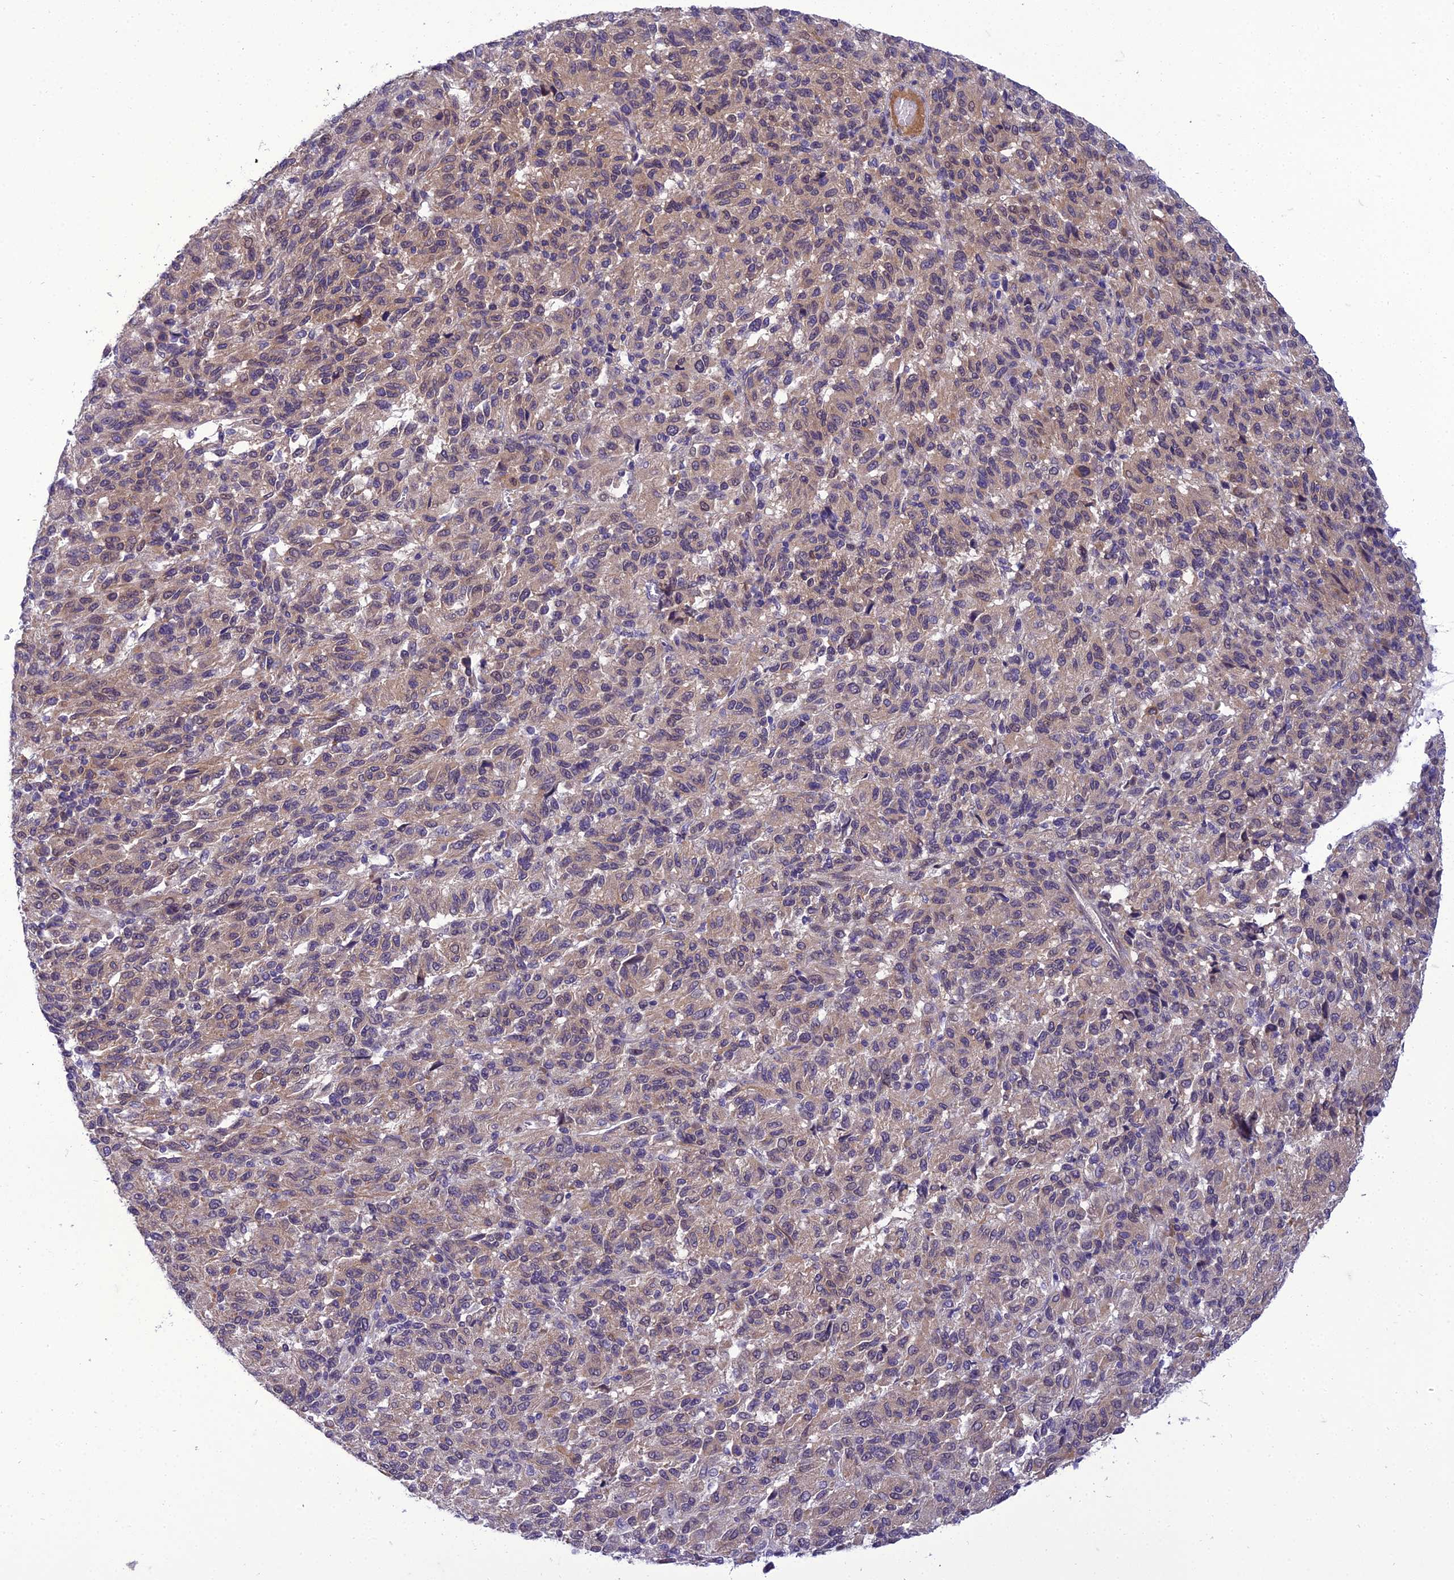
{"staining": {"intensity": "weak", "quantity": "25%-75%", "location": "cytoplasmic/membranous"}, "tissue": "melanoma", "cell_type": "Tumor cells", "image_type": "cancer", "snomed": [{"axis": "morphology", "description": "Malignant melanoma, Metastatic site"}, {"axis": "topography", "description": "Lung"}], "caption": "High-magnification brightfield microscopy of melanoma stained with DAB (3,3'-diaminobenzidine) (brown) and counterstained with hematoxylin (blue). tumor cells exhibit weak cytoplasmic/membranous expression is appreciated in approximately25%-75% of cells.", "gene": "GAB4", "patient": {"sex": "male", "age": 64}}